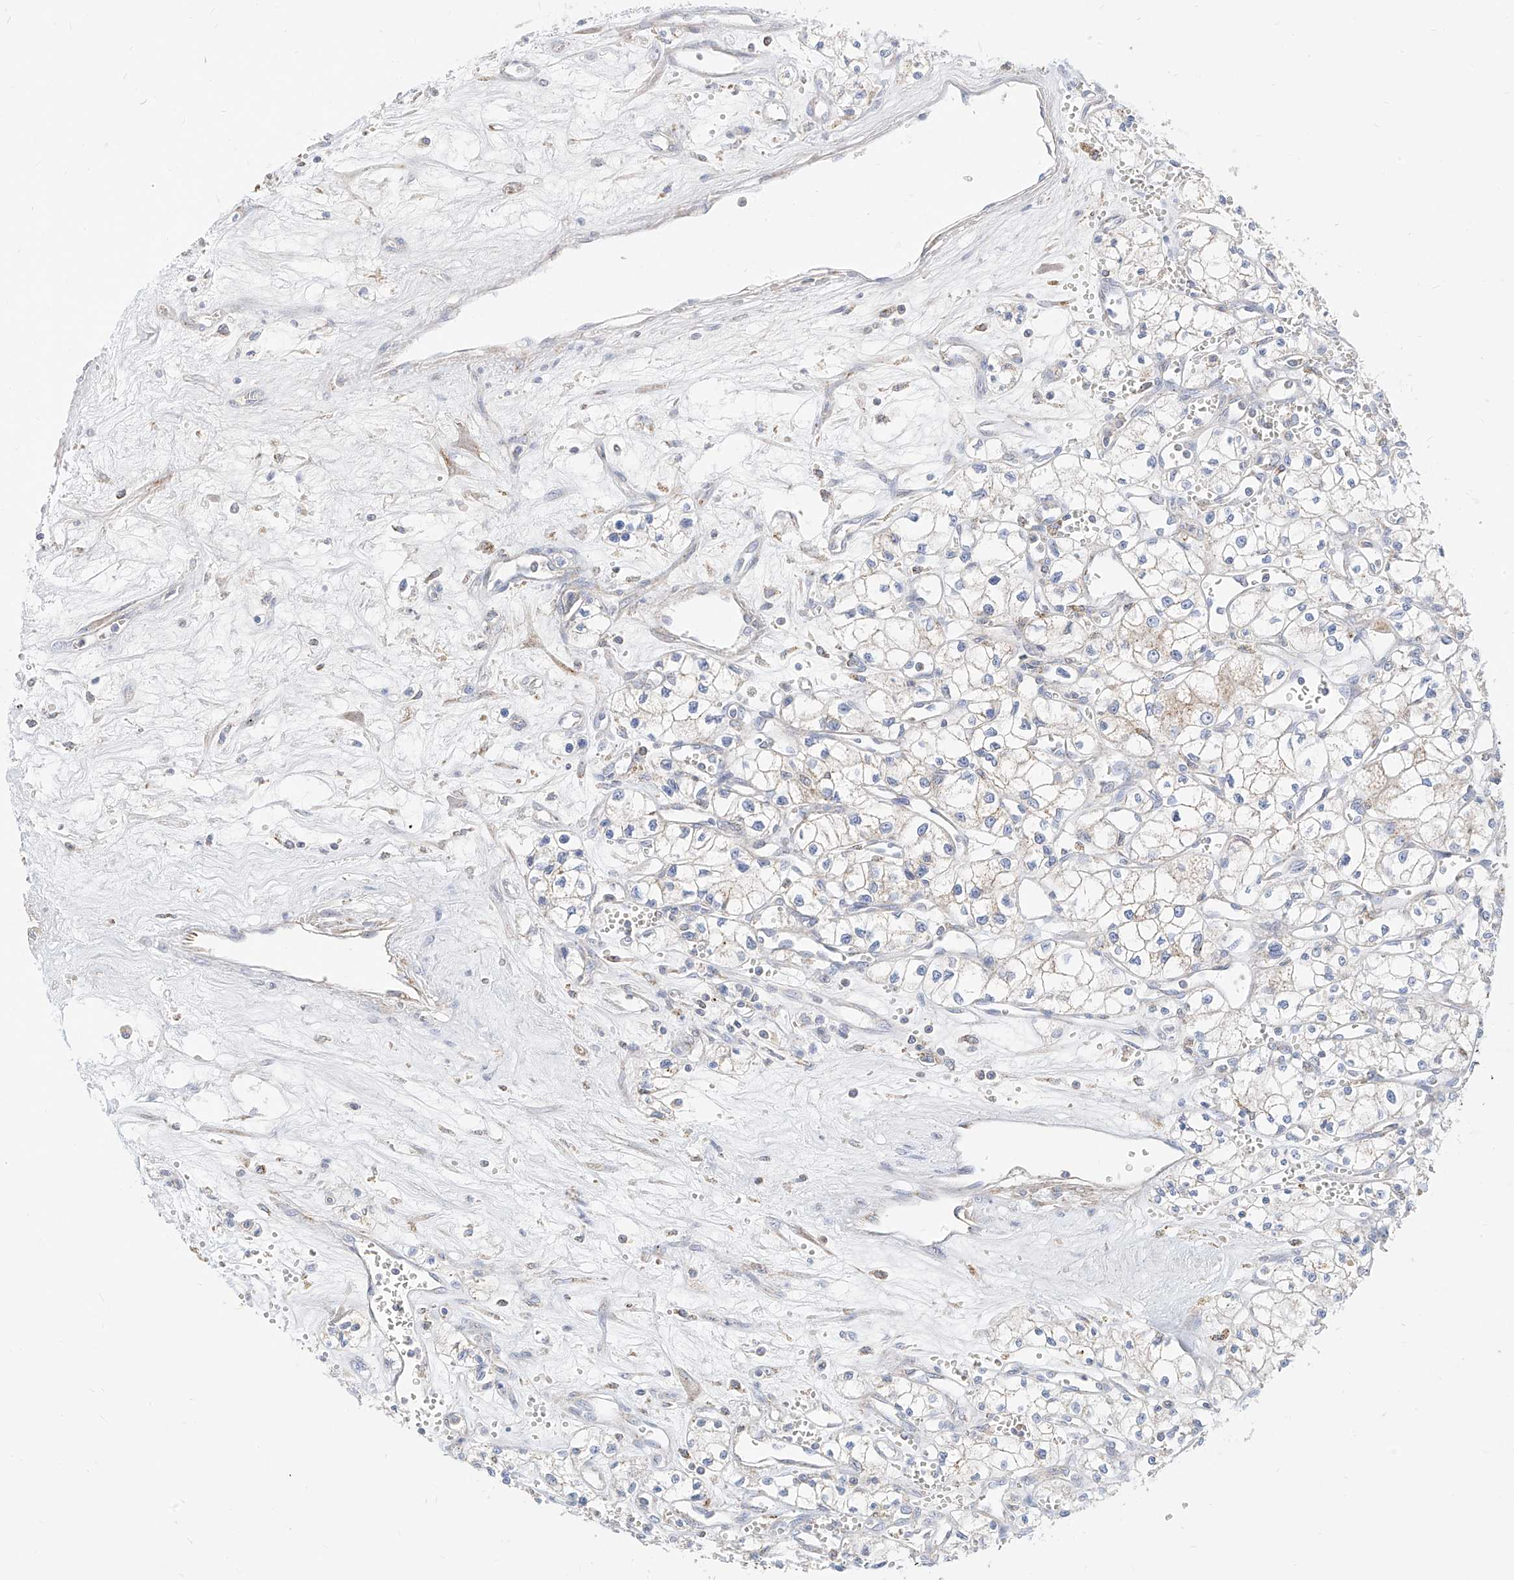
{"staining": {"intensity": "negative", "quantity": "none", "location": "none"}, "tissue": "renal cancer", "cell_type": "Tumor cells", "image_type": "cancer", "snomed": [{"axis": "morphology", "description": "Adenocarcinoma, NOS"}, {"axis": "topography", "description": "Kidney"}], "caption": "Renal cancer was stained to show a protein in brown. There is no significant staining in tumor cells. The staining was performed using DAB to visualize the protein expression in brown, while the nuclei were stained in blue with hematoxylin (Magnification: 20x).", "gene": "RASA2", "patient": {"sex": "male", "age": 59}}